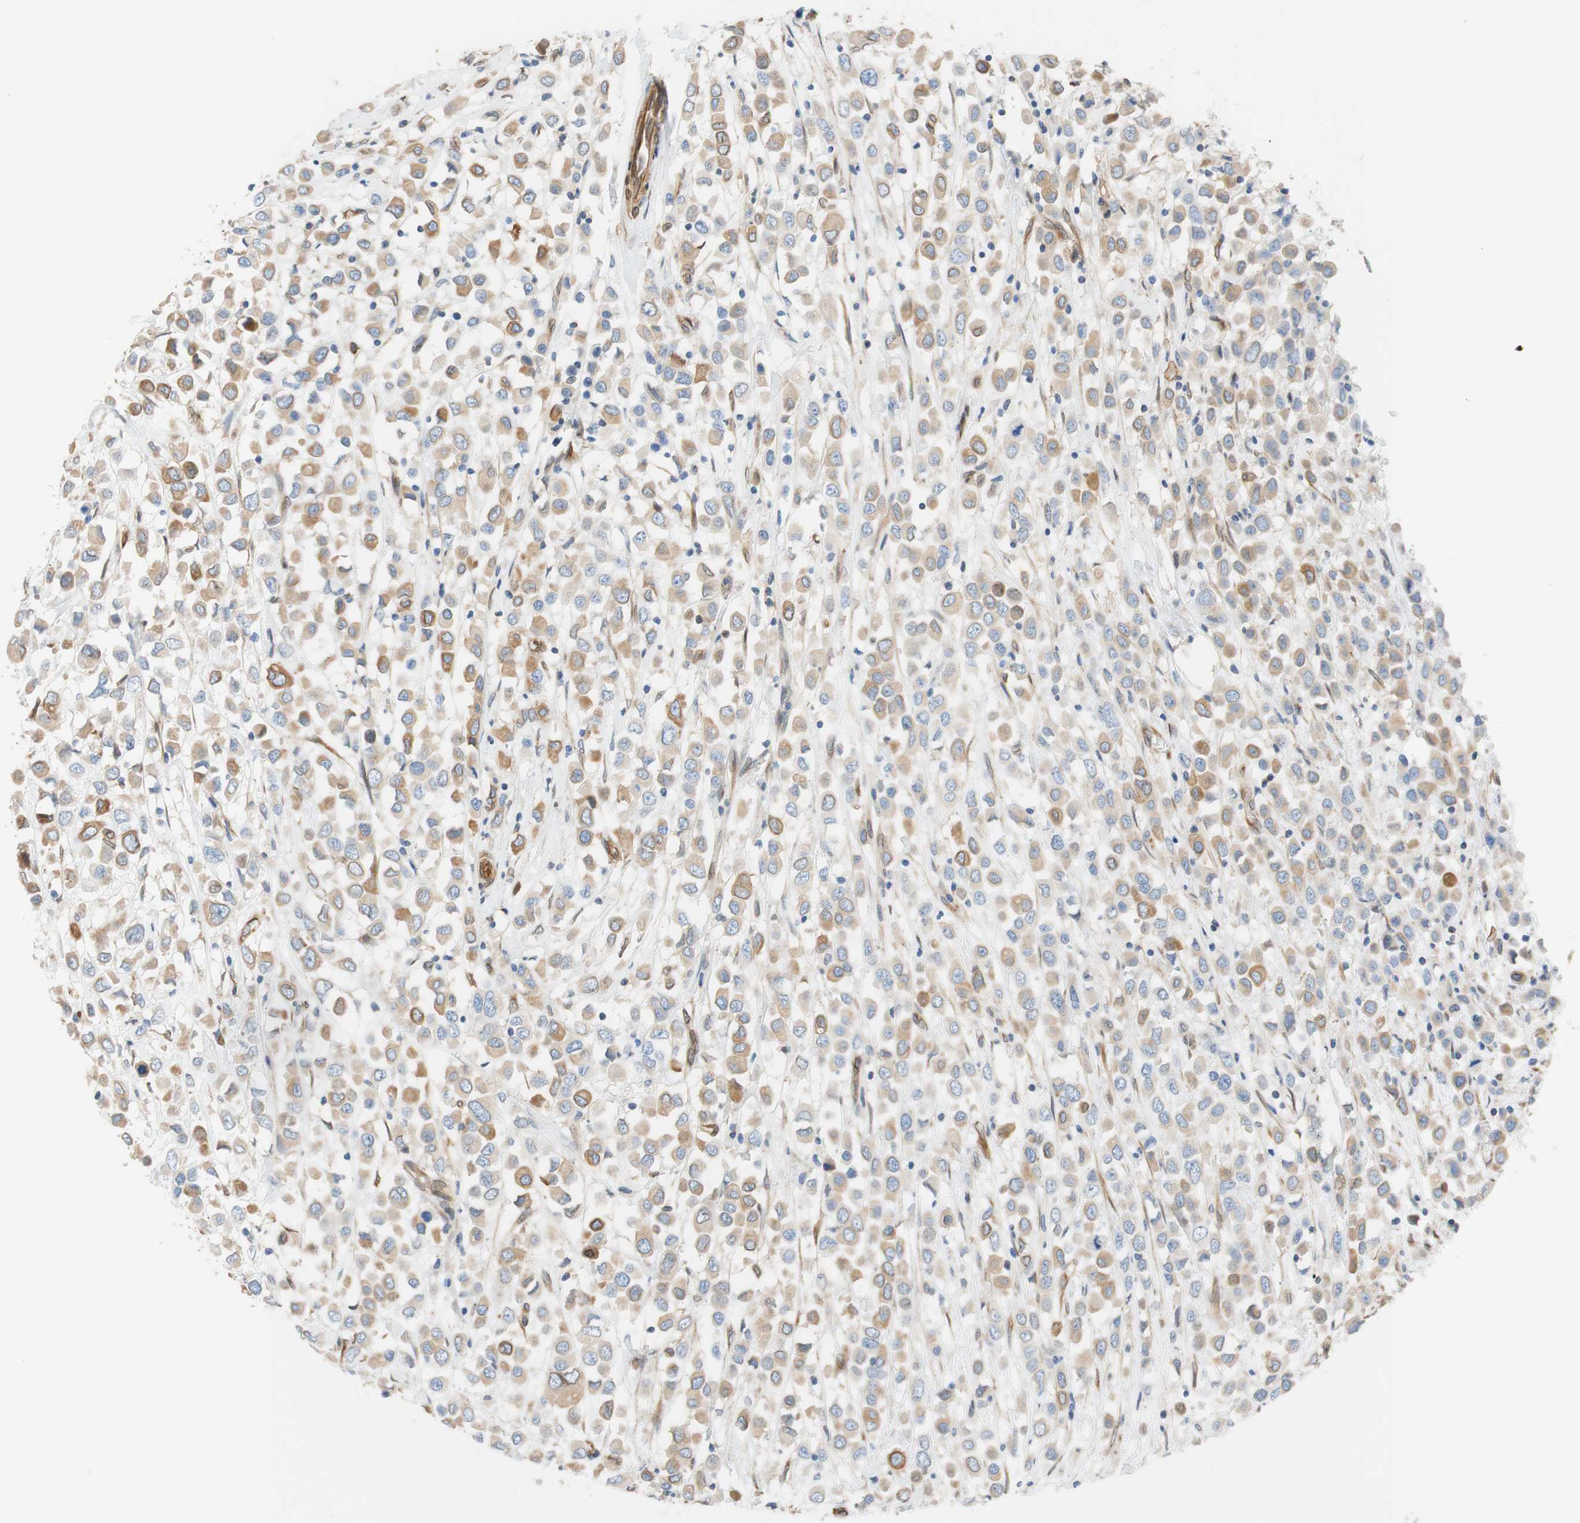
{"staining": {"intensity": "moderate", "quantity": "25%-75%", "location": "cytoplasmic/membranous"}, "tissue": "breast cancer", "cell_type": "Tumor cells", "image_type": "cancer", "snomed": [{"axis": "morphology", "description": "Duct carcinoma"}, {"axis": "topography", "description": "Breast"}], "caption": "Protein staining of intraductal carcinoma (breast) tissue demonstrates moderate cytoplasmic/membranous expression in approximately 25%-75% of tumor cells. The staining was performed using DAB (3,3'-diaminobenzidine), with brown indicating positive protein expression. Nuclei are stained blue with hematoxylin.", "gene": "ENDOD1", "patient": {"sex": "female", "age": 61}}